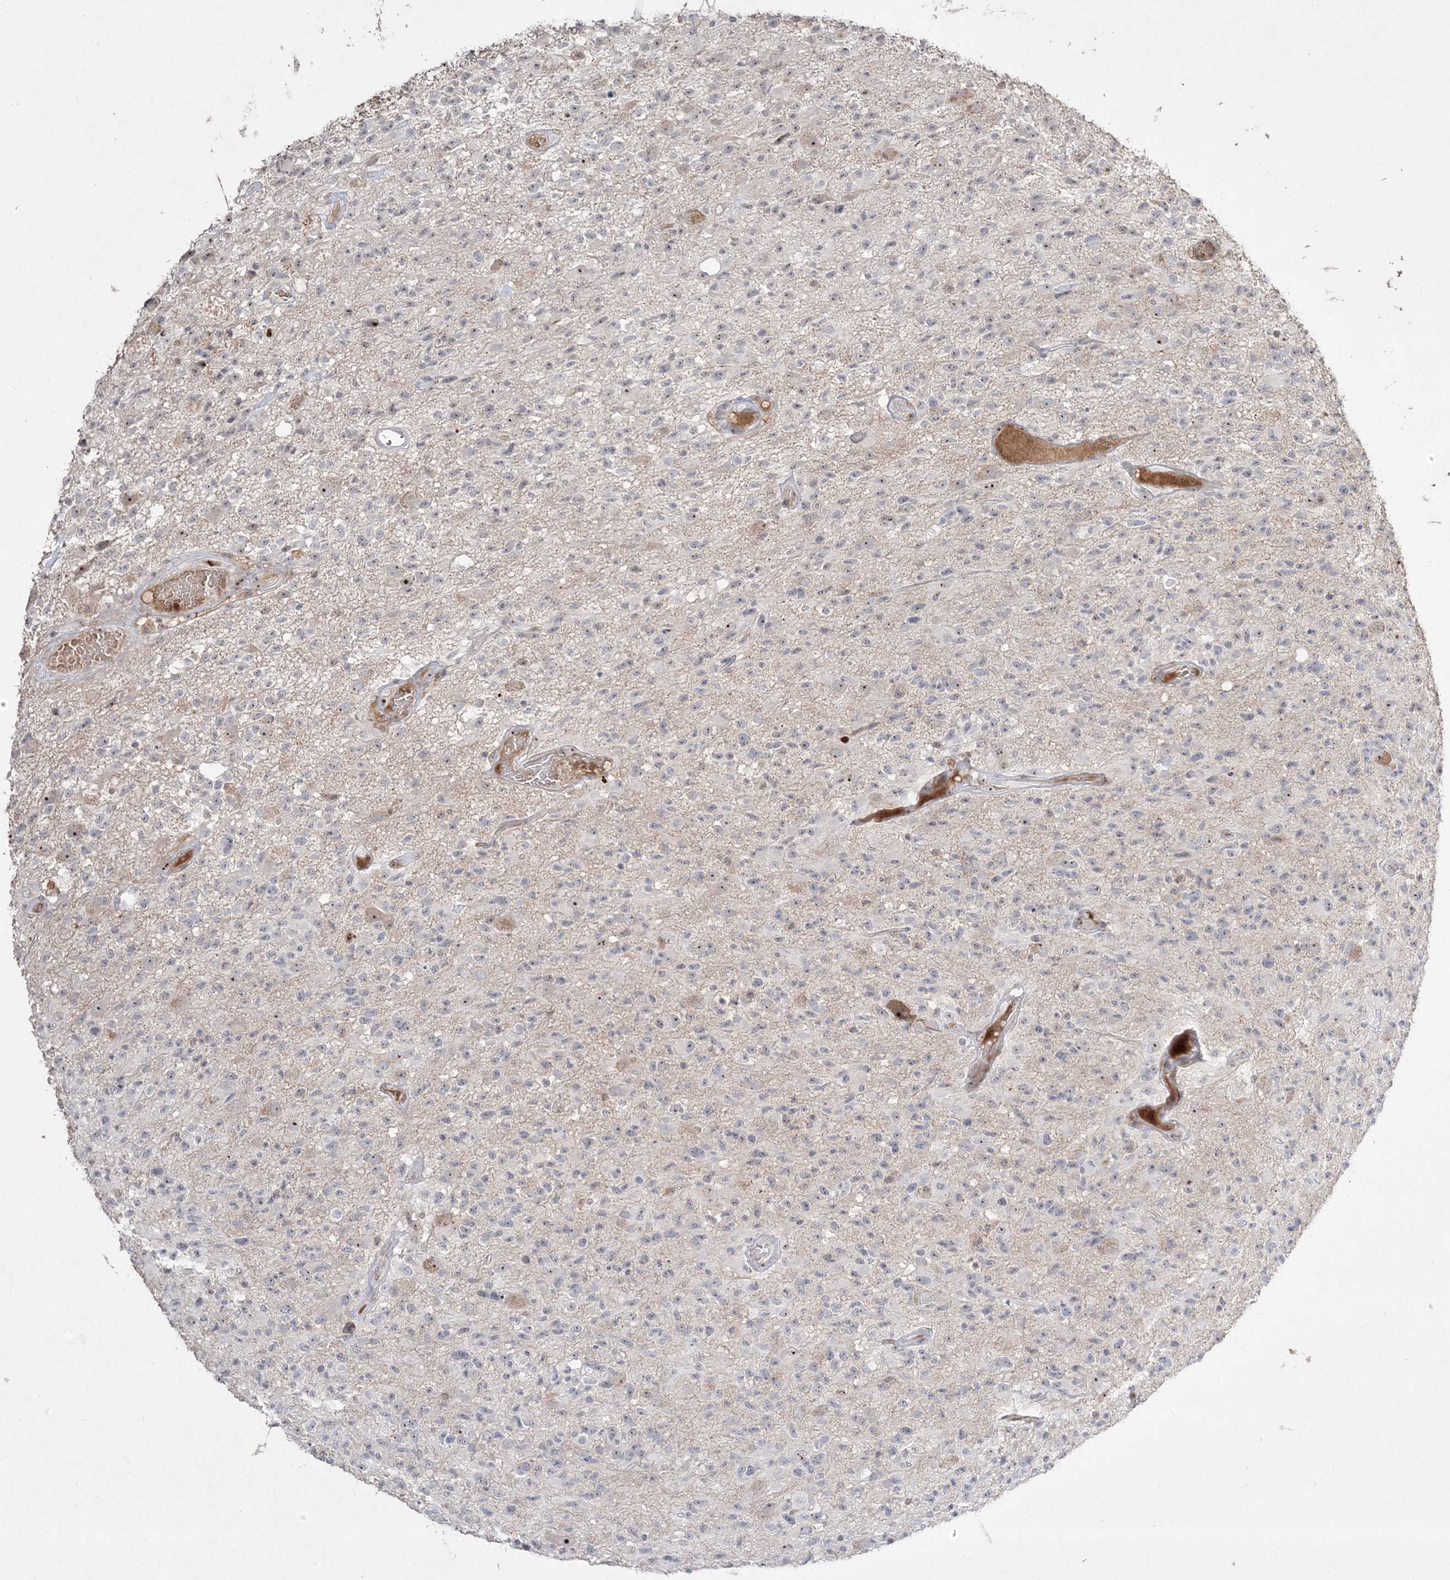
{"staining": {"intensity": "moderate", "quantity": "<25%", "location": "nuclear"}, "tissue": "glioma", "cell_type": "Tumor cells", "image_type": "cancer", "snomed": [{"axis": "morphology", "description": "Glioma, malignant, High grade"}, {"axis": "morphology", "description": "Glioblastoma, NOS"}, {"axis": "topography", "description": "Brain"}], "caption": "An image showing moderate nuclear positivity in about <25% of tumor cells in glioblastoma, as visualized by brown immunohistochemical staining.", "gene": "NOP16", "patient": {"sex": "male", "age": 60}}